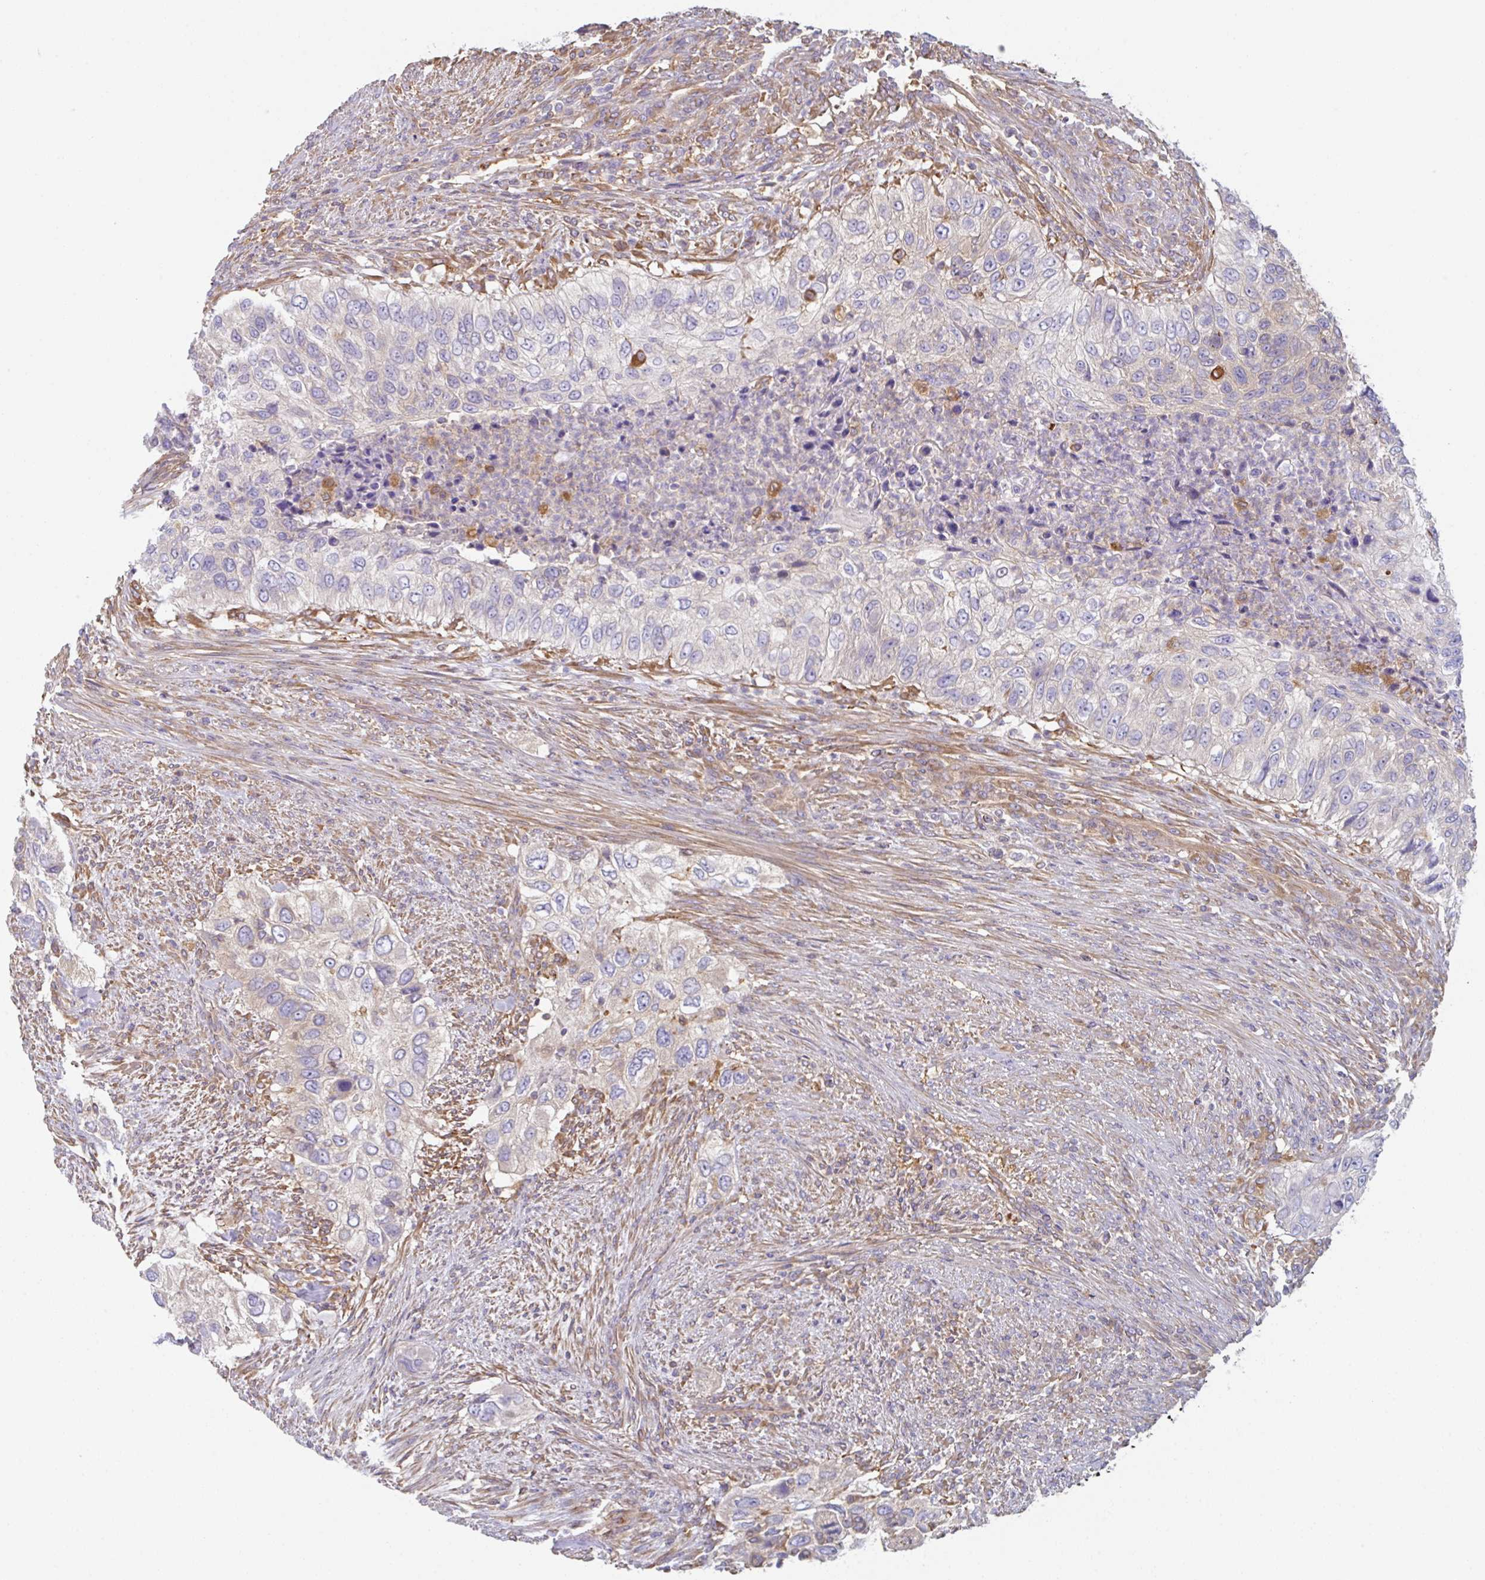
{"staining": {"intensity": "negative", "quantity": "none", "location": "none"}, "tissue": "urothelial cancer", "cell_type": "Tumor cells", "image_type": "cancer", "snomed": [{"axis": "morphology", "description": "Urothelial carcinoma, High grade"}, {"axis": "topography", "description": "Urinary bladder"}], "caption": "Urothelial cancer was stained to show a protein in brown. There is no significant staining in tumor cells.", "gene": "AMPD2", "patient": {"sex": "female", "age": 60}}